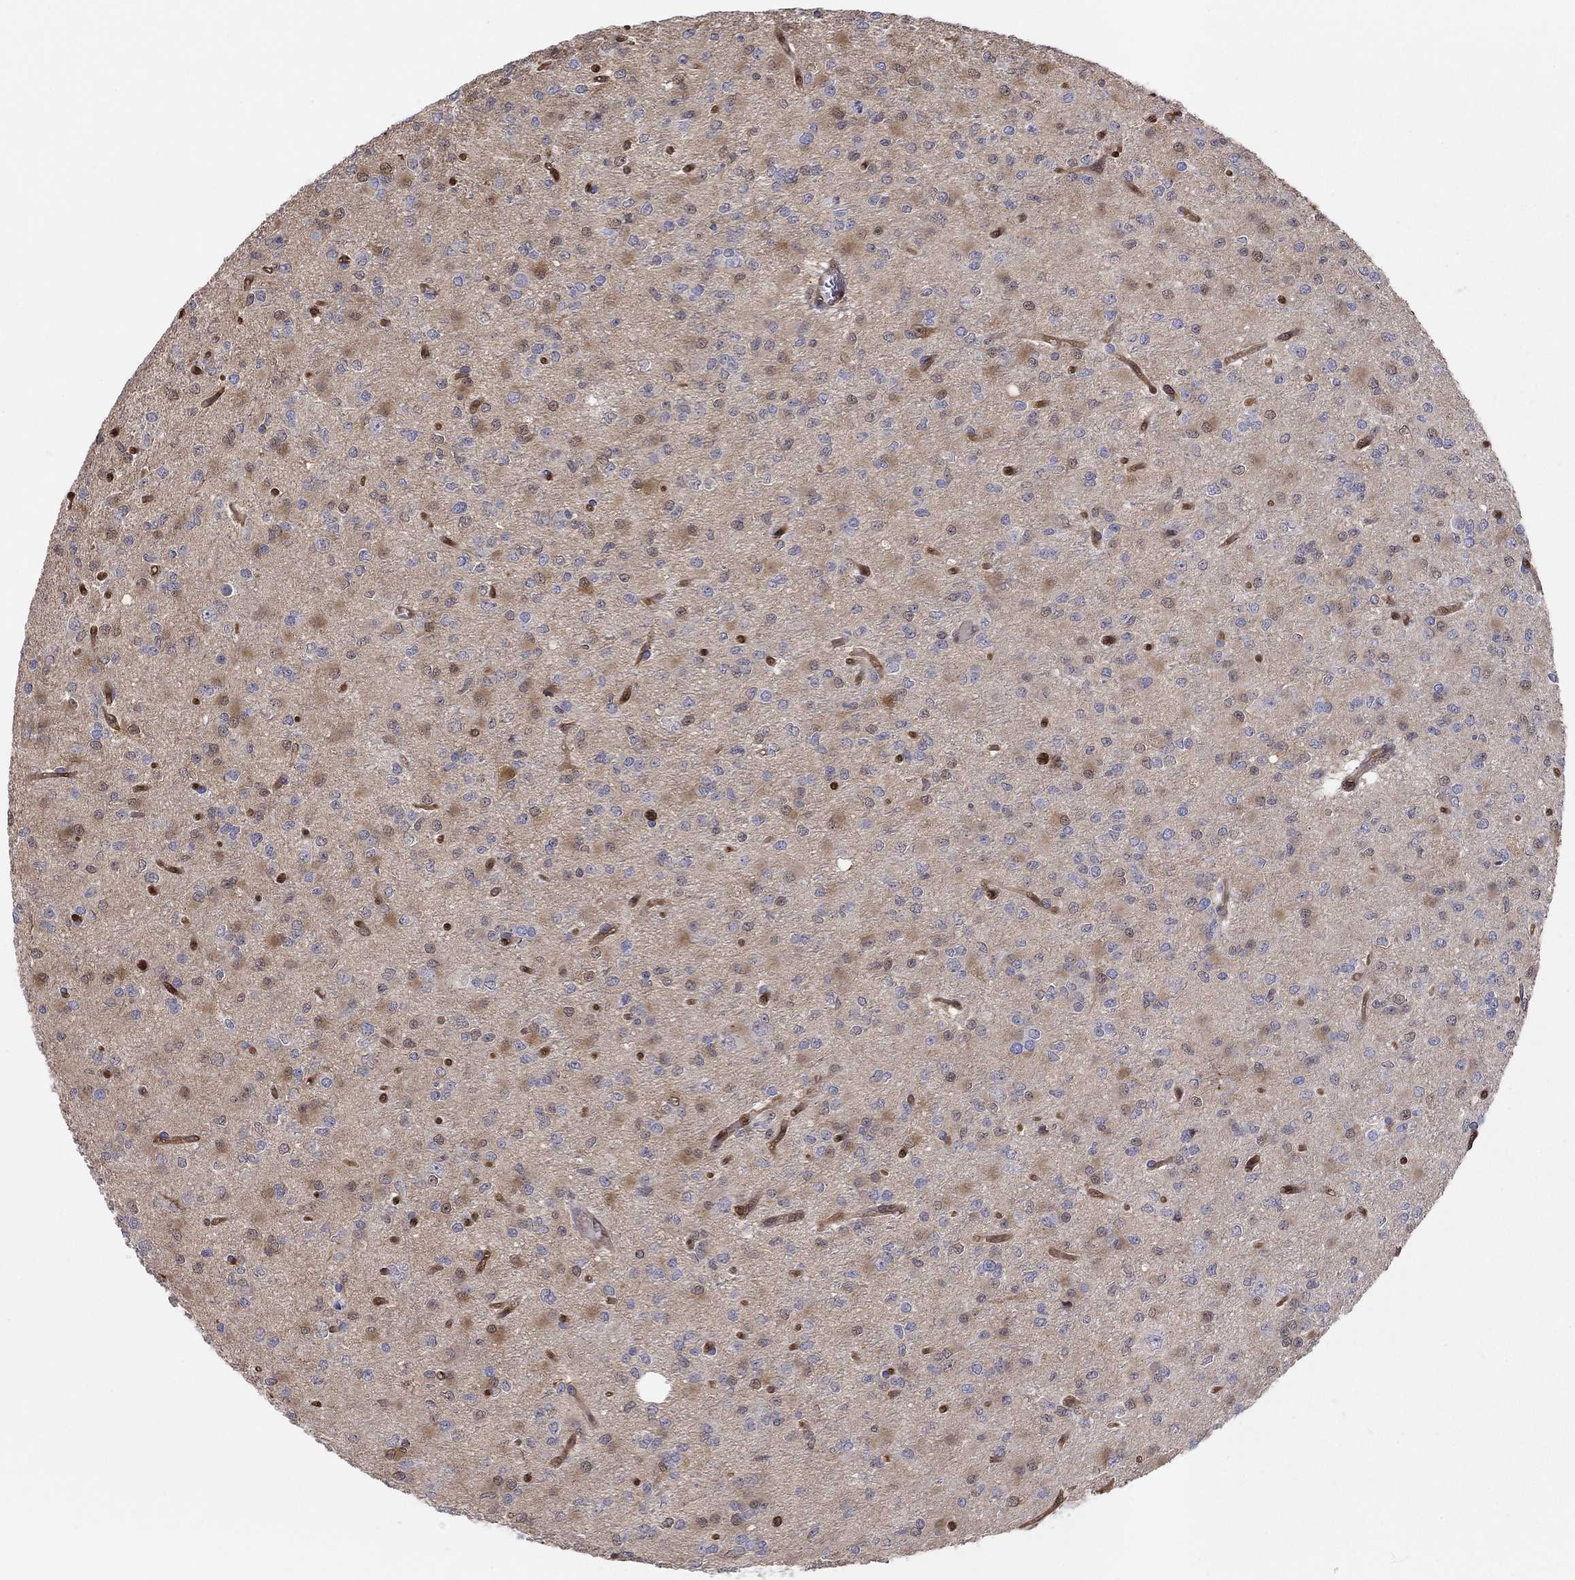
{"staining": {"intensity": "negative", "quantity": "none", "location": "none"}, "tissue": "glioma", "cell_type": "Tumor cells", "image_type": "cancer", "snomed": [{"axis": "morphology", "description": "Glioma, malignant, Low grade"}, {"axis": "topography", "description": "Brain"}], "caption": "This is an immunohistochemistry photomicrograph of glioma. There is no expression in tumor cells.", "gene": "PDXK", "patient": {"sex": "male", "age": 27}}